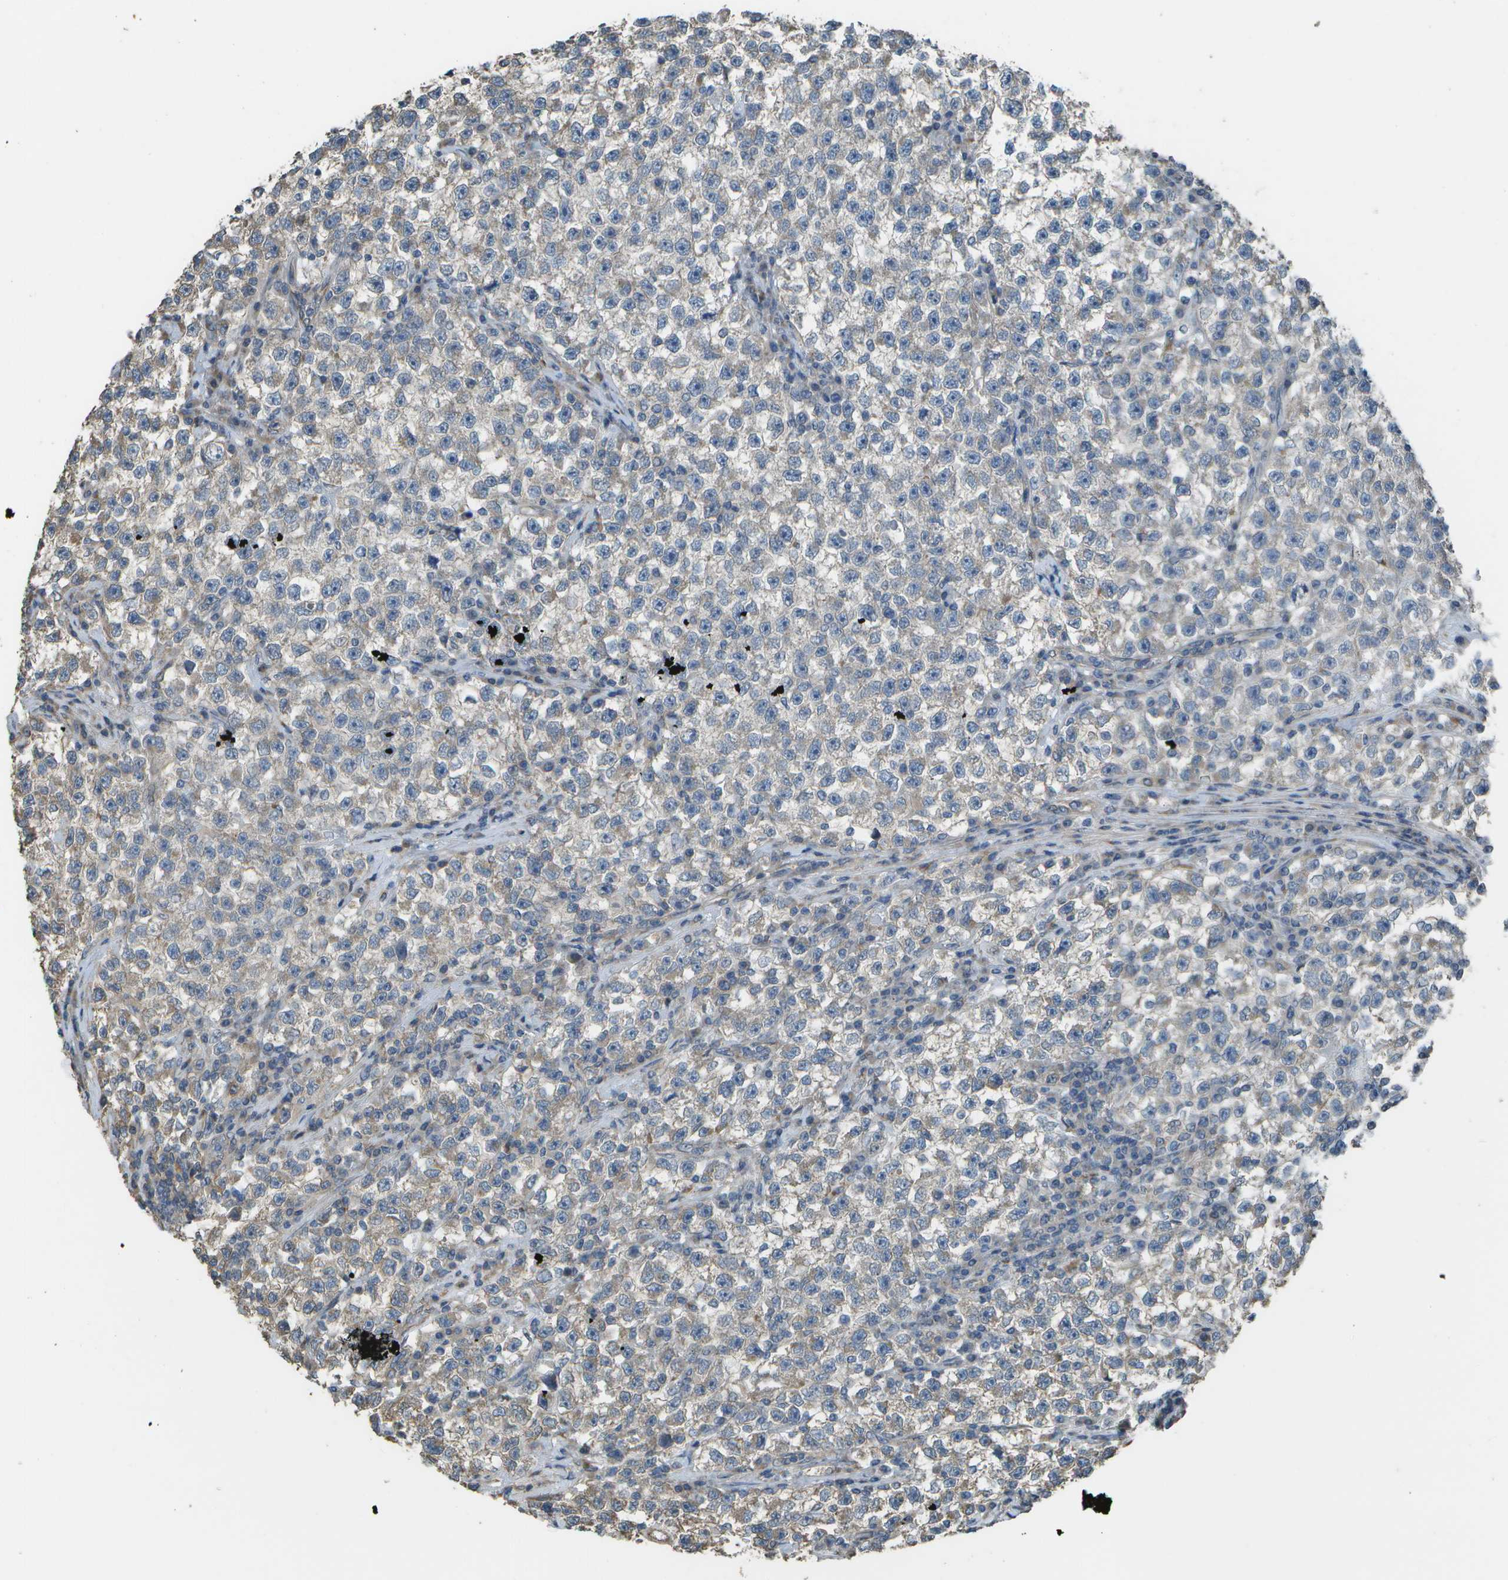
{"staining": {"intensity": "weak", "quantity": "<25%", "location": "cytoplasmic/membranous"}, "tissue": "testis cancer", "cell_type": "Tumor cells", "image_type": "cancer", "snomed": [{"axis": "morphology", "description": "Seminoma, NOS"}, {"axis": "topography", "description": "Testis"}], "caption": "This is an immunohistochemistry (IHC) image of human seminoma (testis). There is no staining in tumor cells.", "gene": "CLNS1A", "patient": {"sex": "male", "age": 22}}